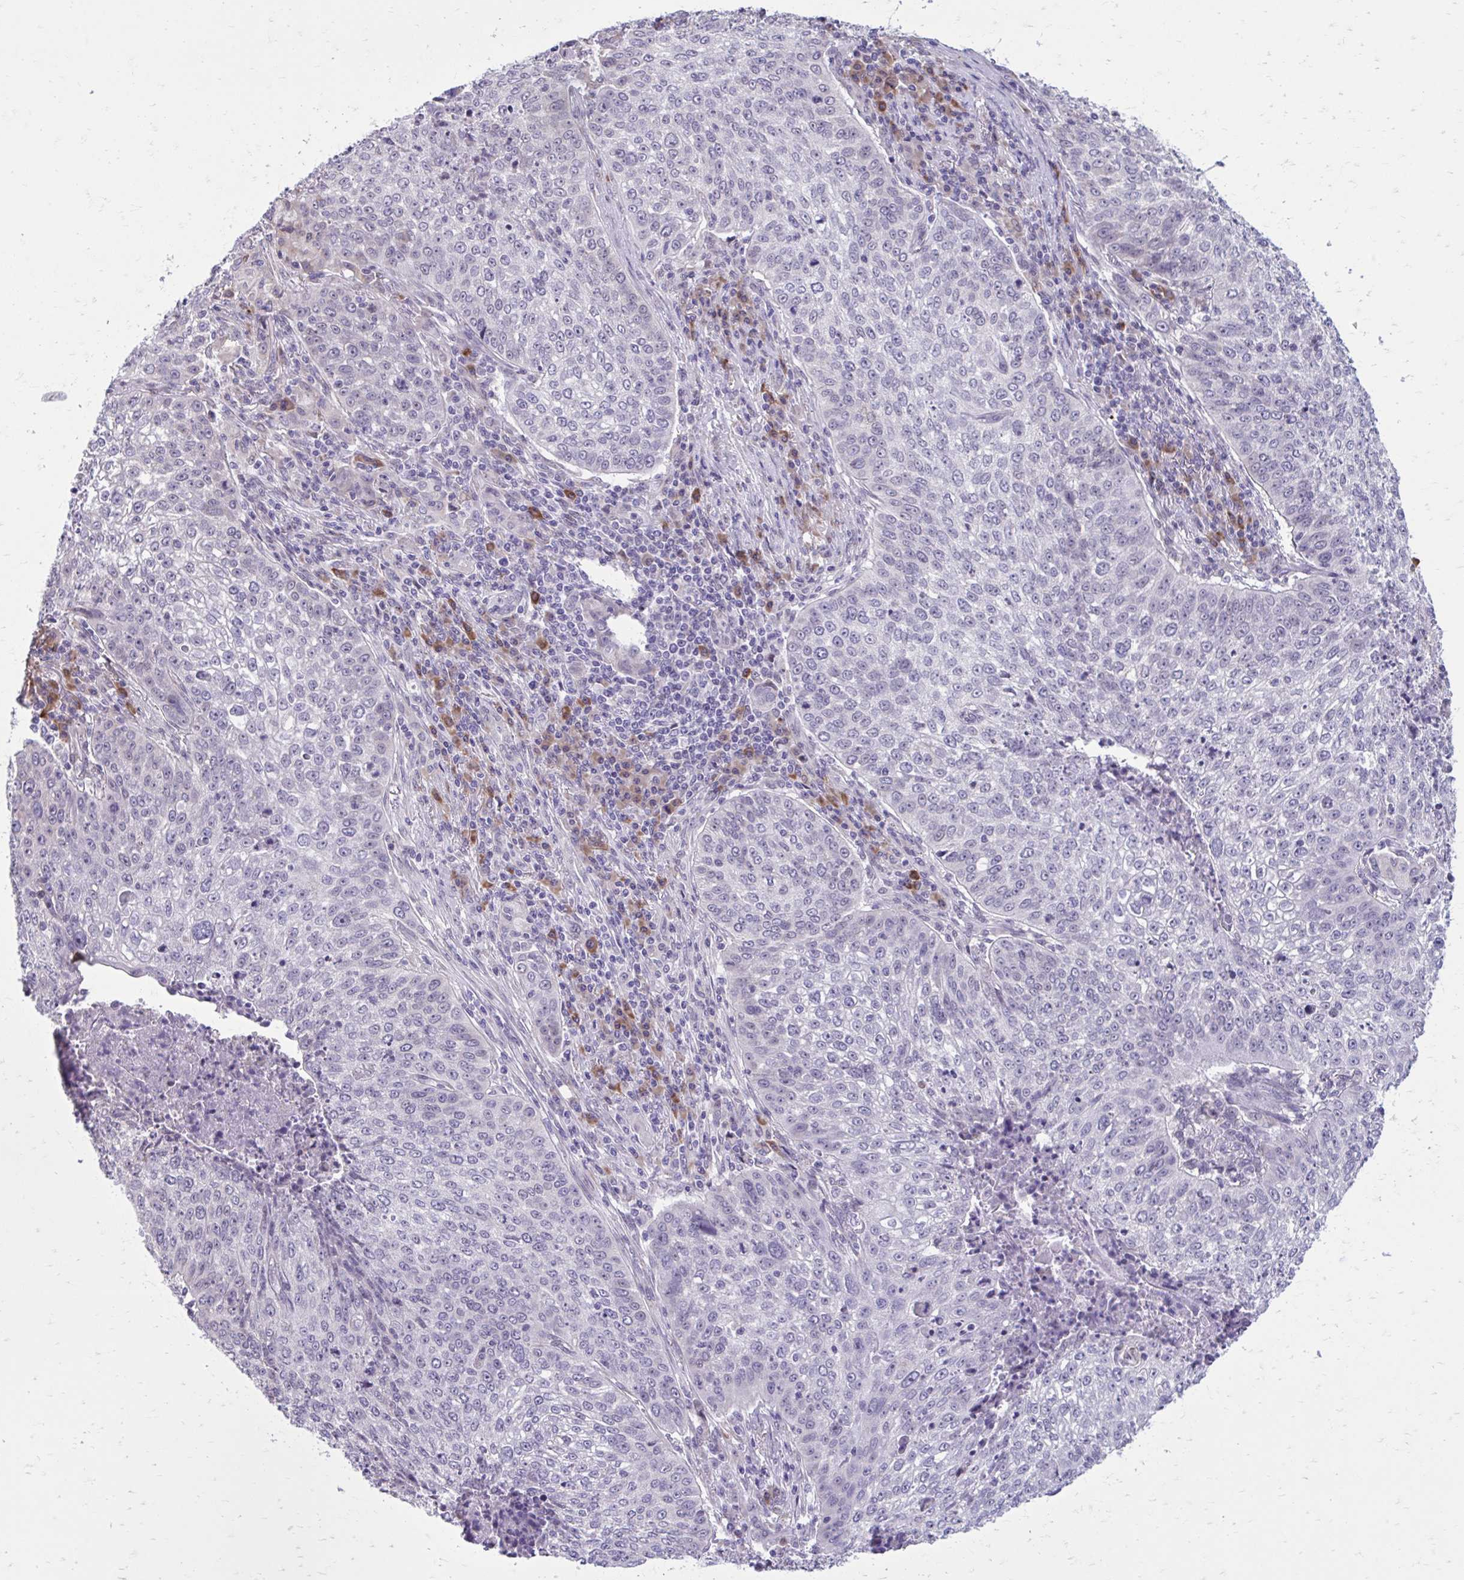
{"staining": {"intensity": "negative", "quantity": "none", "location": "none"}, "tissue": "lung cancer", "cell_type": "Tumor cells", "image_type": "cancer", "snomed": [{"axis": "morphology", "description": "Squamous cell carcinoma, NOS"}, {"axis": "topography", "description": "Lung"}], "caption": "Tumor cells show no significant expression in lung squamous cell carcinoma. Nuclei are stained in blue.", "gene": "PROSER1", "patient": {"sex": "male", "age": 63}}